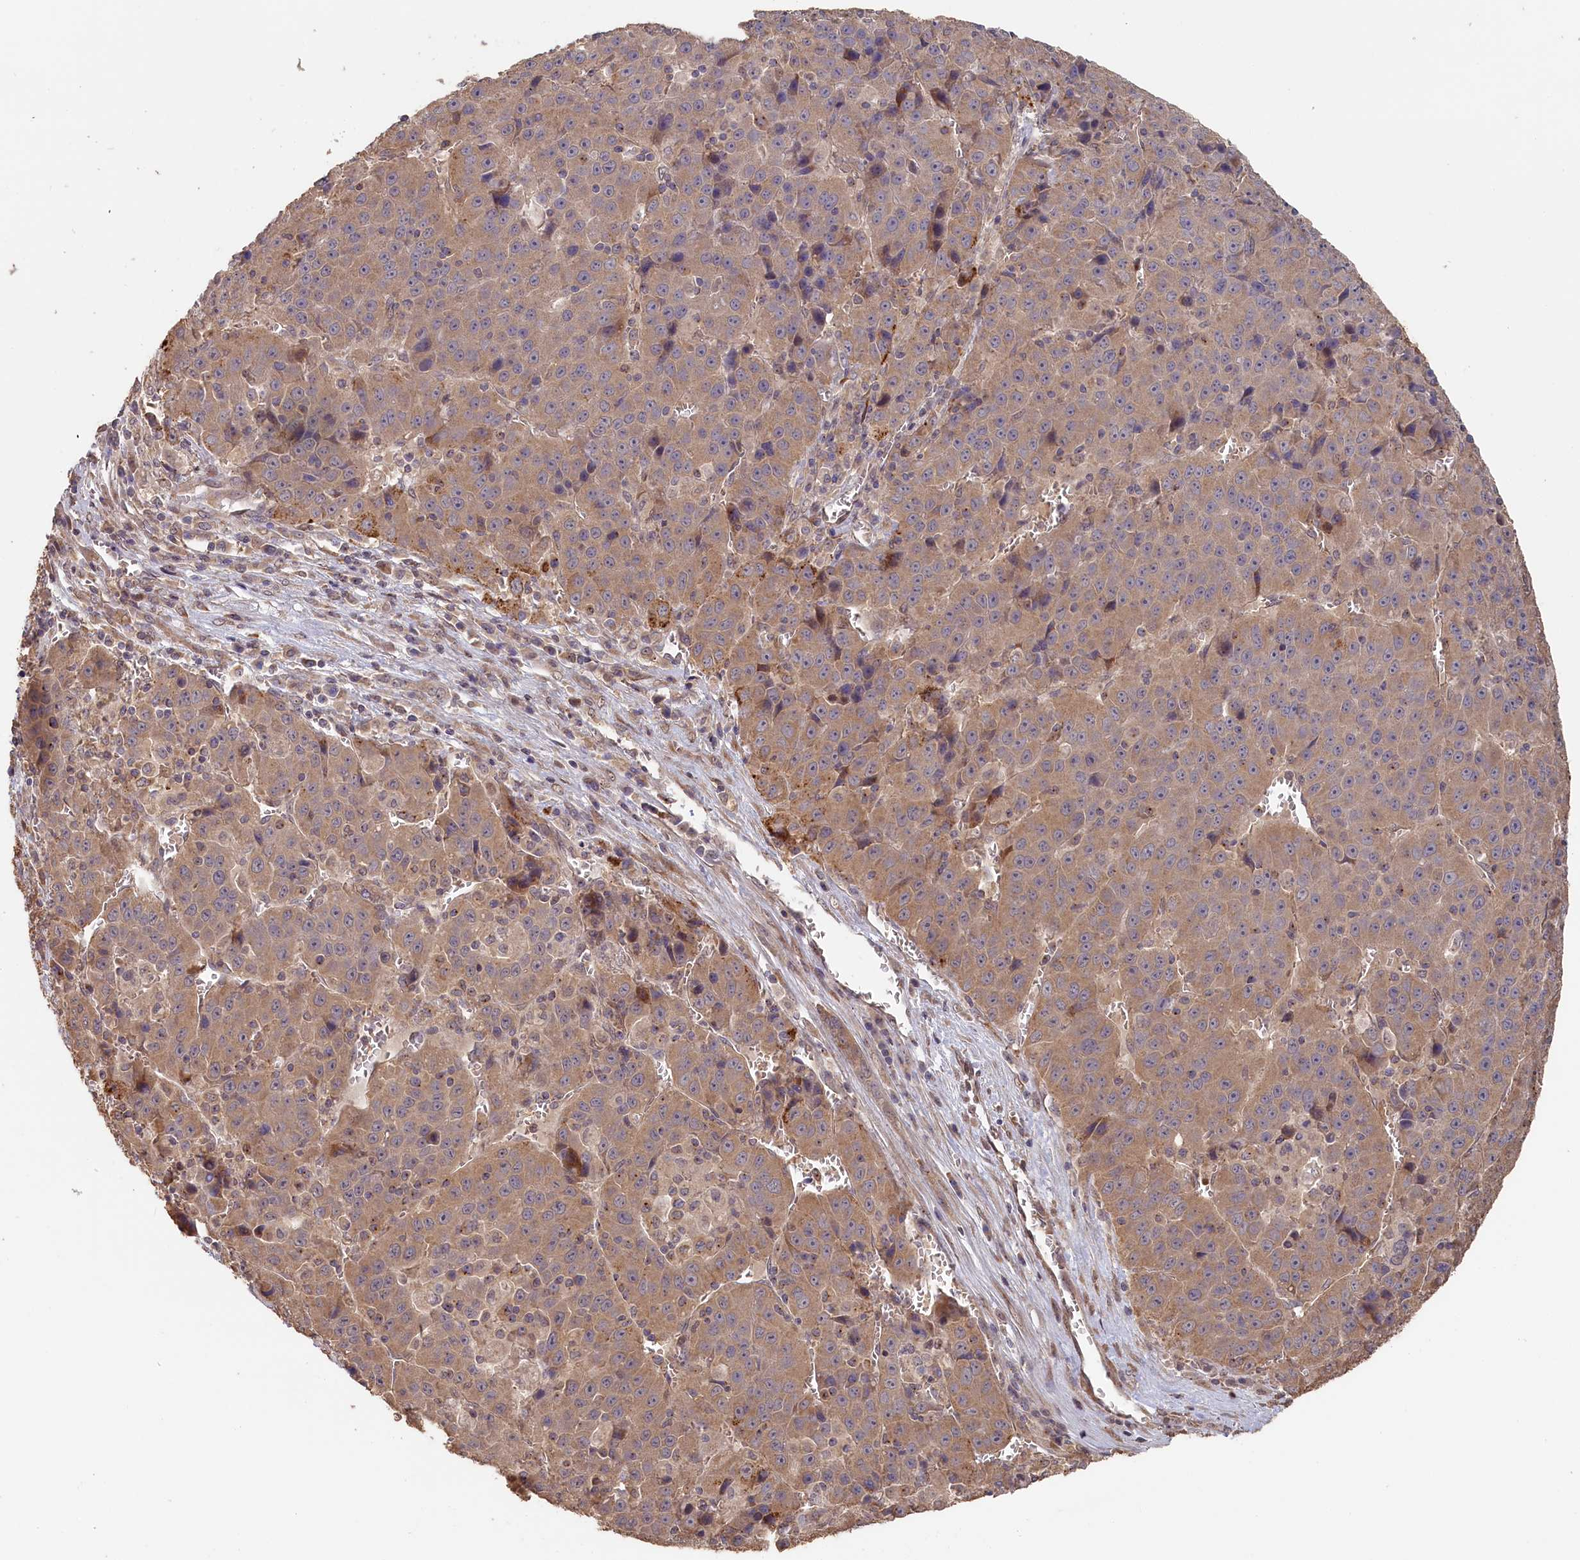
{"staining": {"intensity": "weak", "quantity": ">75%", "location": "cytoplasmic/membranous"}, "tissue": "liver cancer", "cell_type": "Tumor cells", "image_type": "cancer", "snomed": [{"axis": "morphology", "description": "Carcinoma, Hepatocellular, NOS"}, {"axis": "topography", "description": "Liver"}], "caption": "Human liver hepatocellular carcinoma stained for a protein (brown) displays weak cytoplasmic/membranous positive staining in about >75% of tumor cells.", "gene": "STX16", "patient": {"sex": "female", "age": 53}}